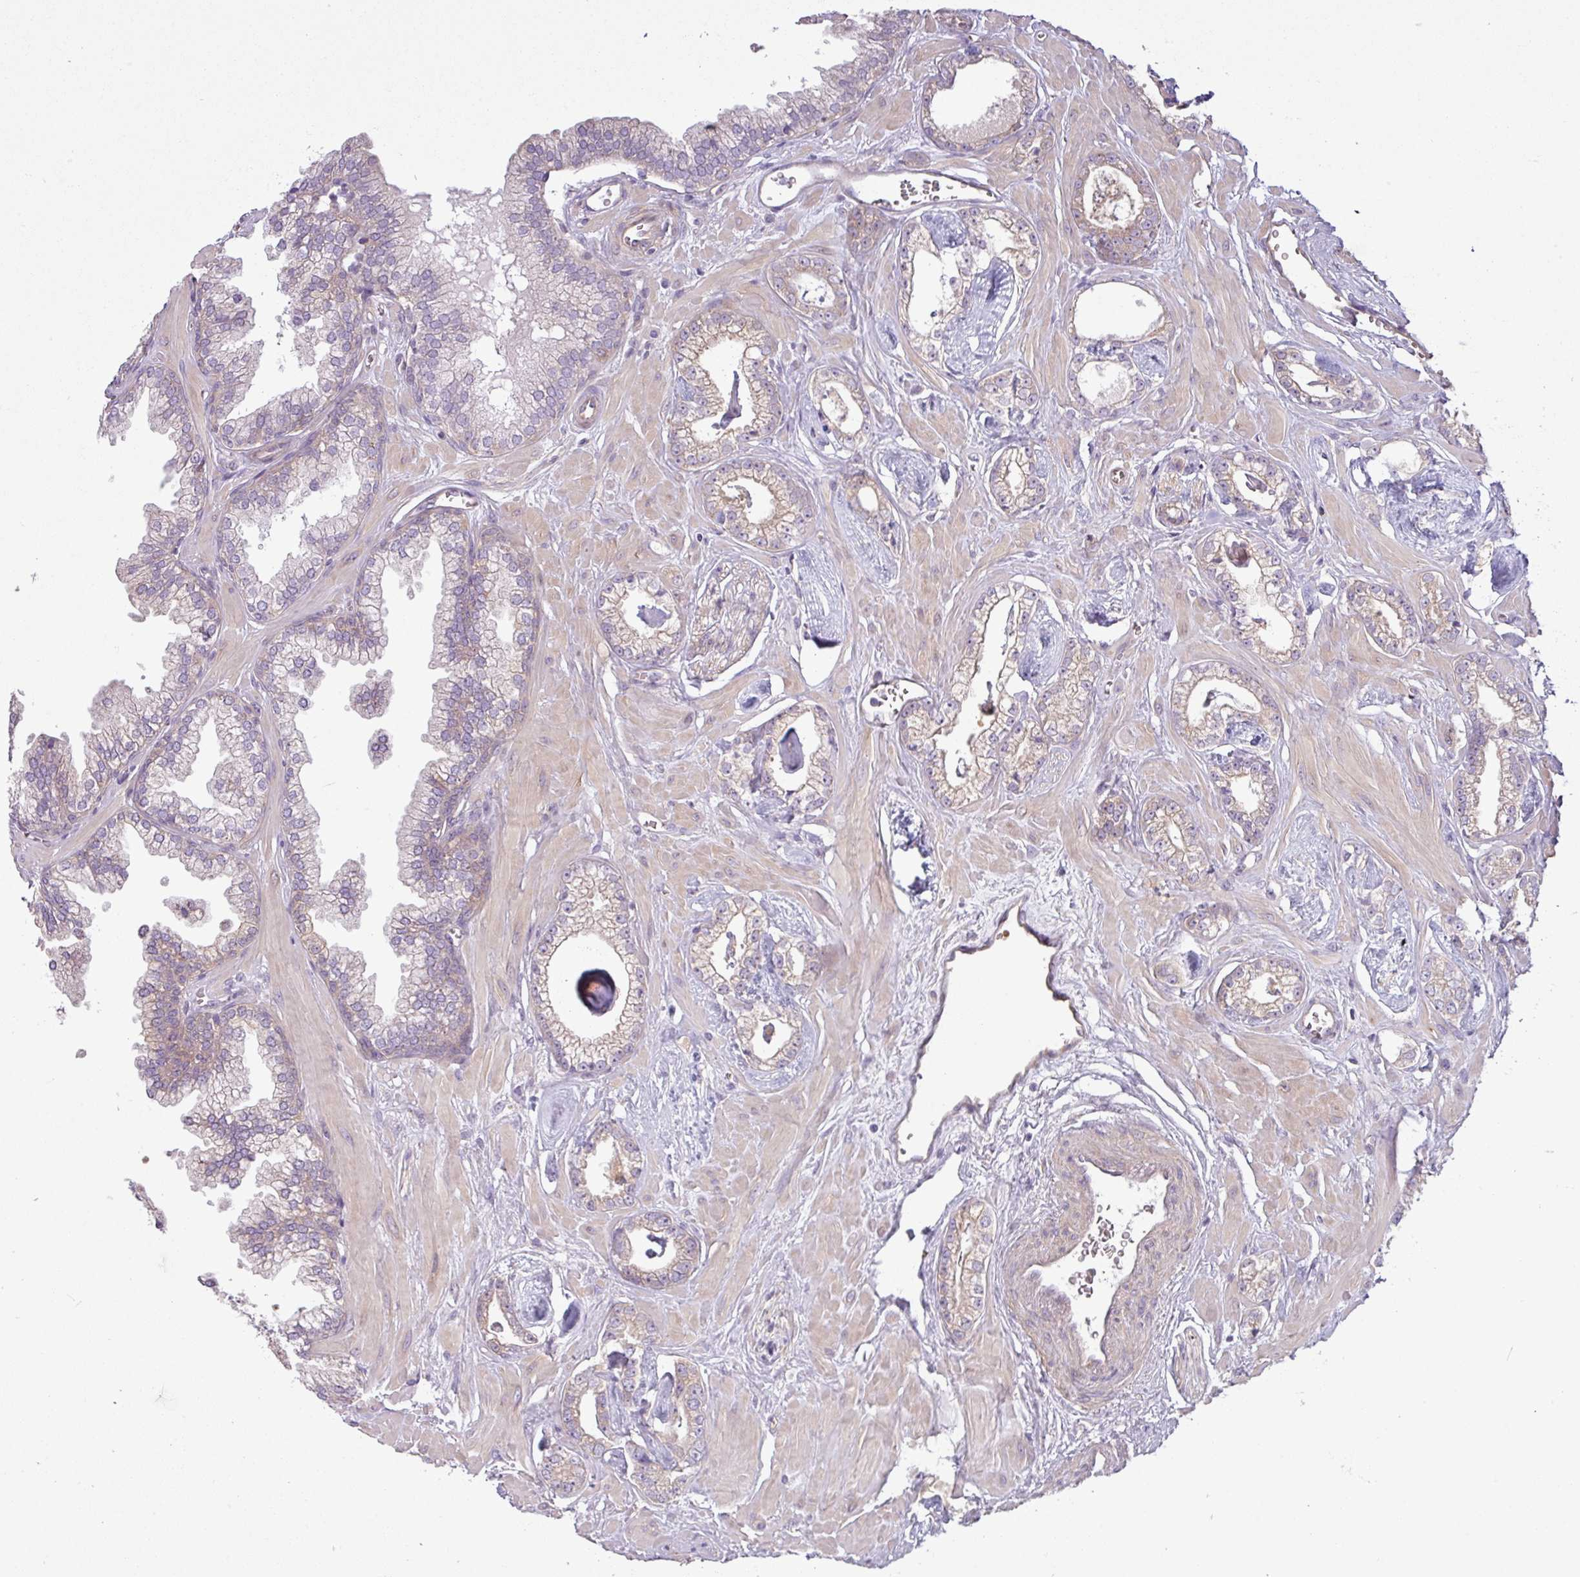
{"staining": {"intensity": "weak", "quantity": "<25%", "location": "cytoplasmic/membranous"}, "tissue": "prostate cancer", "cell_type": "Tumor cells", "image_type": "cancer", "snomed": [{"axis": "morphology", "description": "Adenocarcinoma, Low grade"}, {"axis": "topography", "description": "Prostate"}], "caption": "The histopathology image demonstrates no significant expression in tumor cells of prostate adenocarcinoma (low-grade). Nuclei are stained in blue.", "gene": "CAMK2B", "patient": {"sex": "male", "age": 60}}